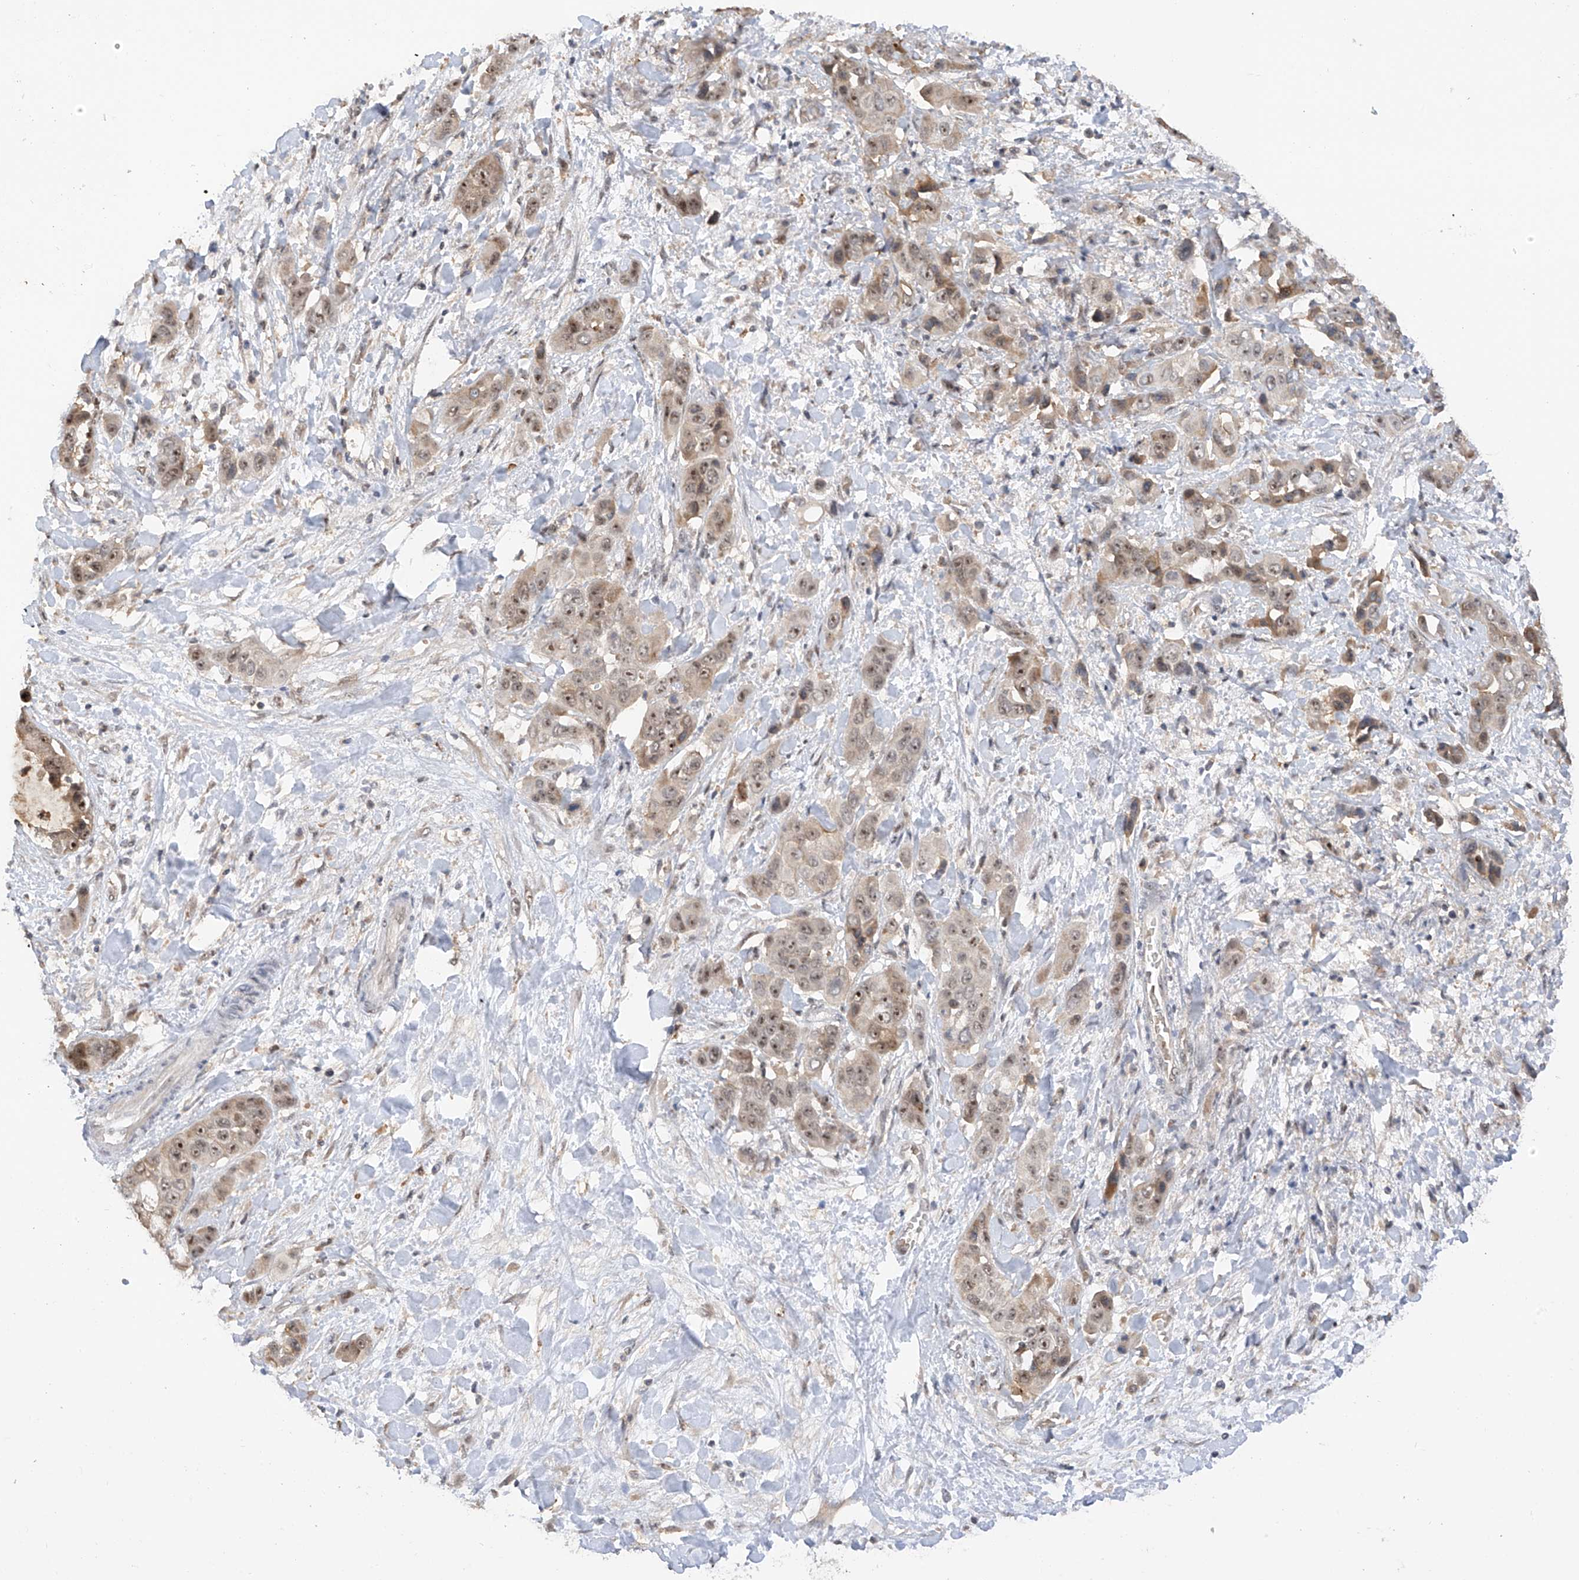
{"staining": {"intensity": "weak", "quantity": ">75%", "location": "cytoplasmic/membranous,nuclear"}, "tissue": "liver cancer", "cell_type": "Tumor cells", "image_type": "cancer", "snomed": [{"axis": "morphology", "description": "Cholangiocarcinoma"}, {"axis": "topography", "description": "Liver"}], "caption": "The micrograph reveals immunohistochemical staining of liver cholangiocarcinoma. There is weak cytoplasmic/membranous and nuclear staining is seen in approximately >75% of tumor cells.", "gene": "C1orf131", "patient": {"sex": "female", "age": 52}}